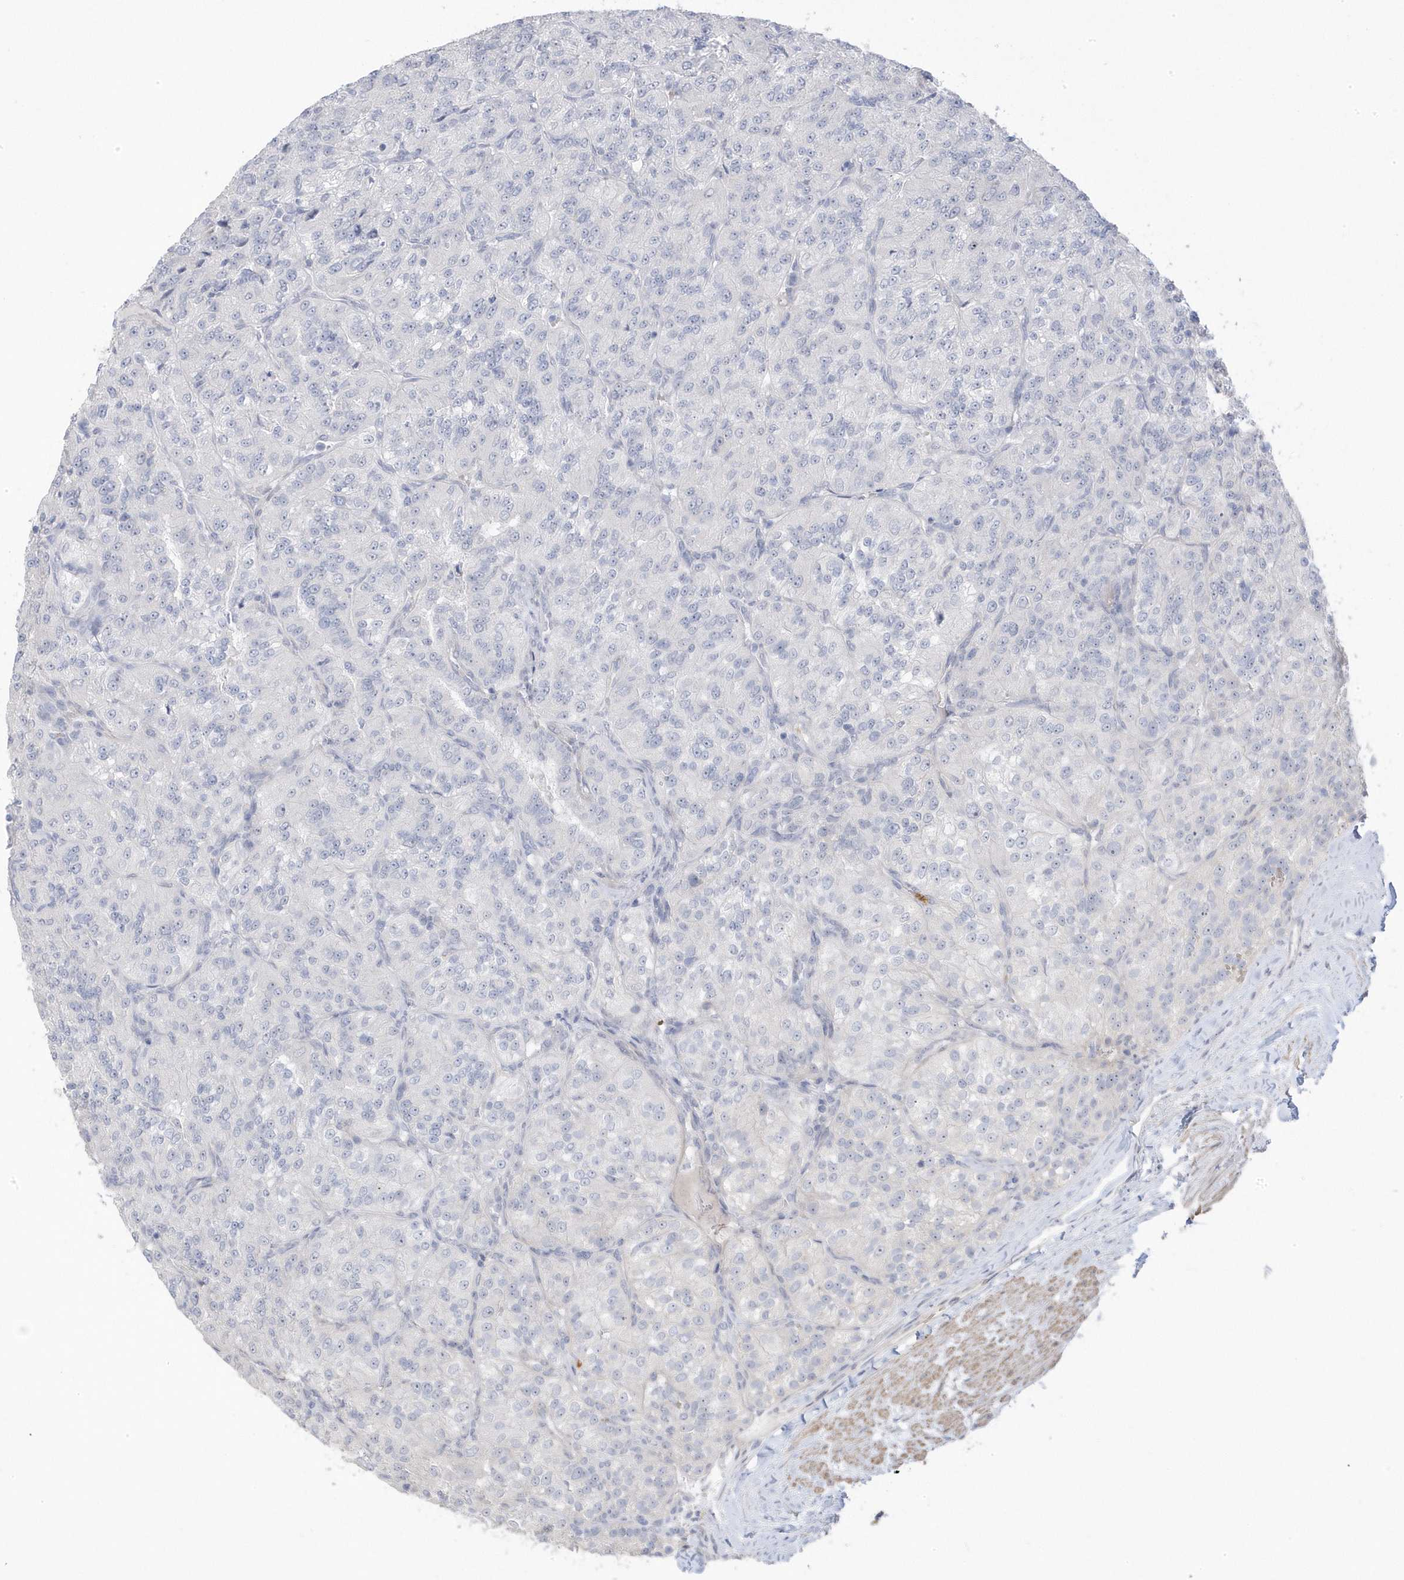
{"staining": {"intensity": "negative", "quantity": "none", "location": "none"}, "tissue": "renal cancer", "cell_type": "Tumor cells", "image_type": "cancer", "snomed": [{"axis": "morphology", "description": "Adenocarcinoma, NOS"}, {"axis": "topography", "description": "Kidney"}], "caption": "High magnification brightfield microscopy of renal cancer stained with DAB (3,3'-diaminobenzidine) (brown) and counterstained with hematoxylin (blue): tumor cells show no significant staining.", "gene": "GTPBP6", "patient": {"sex": "female", "age": 63}}